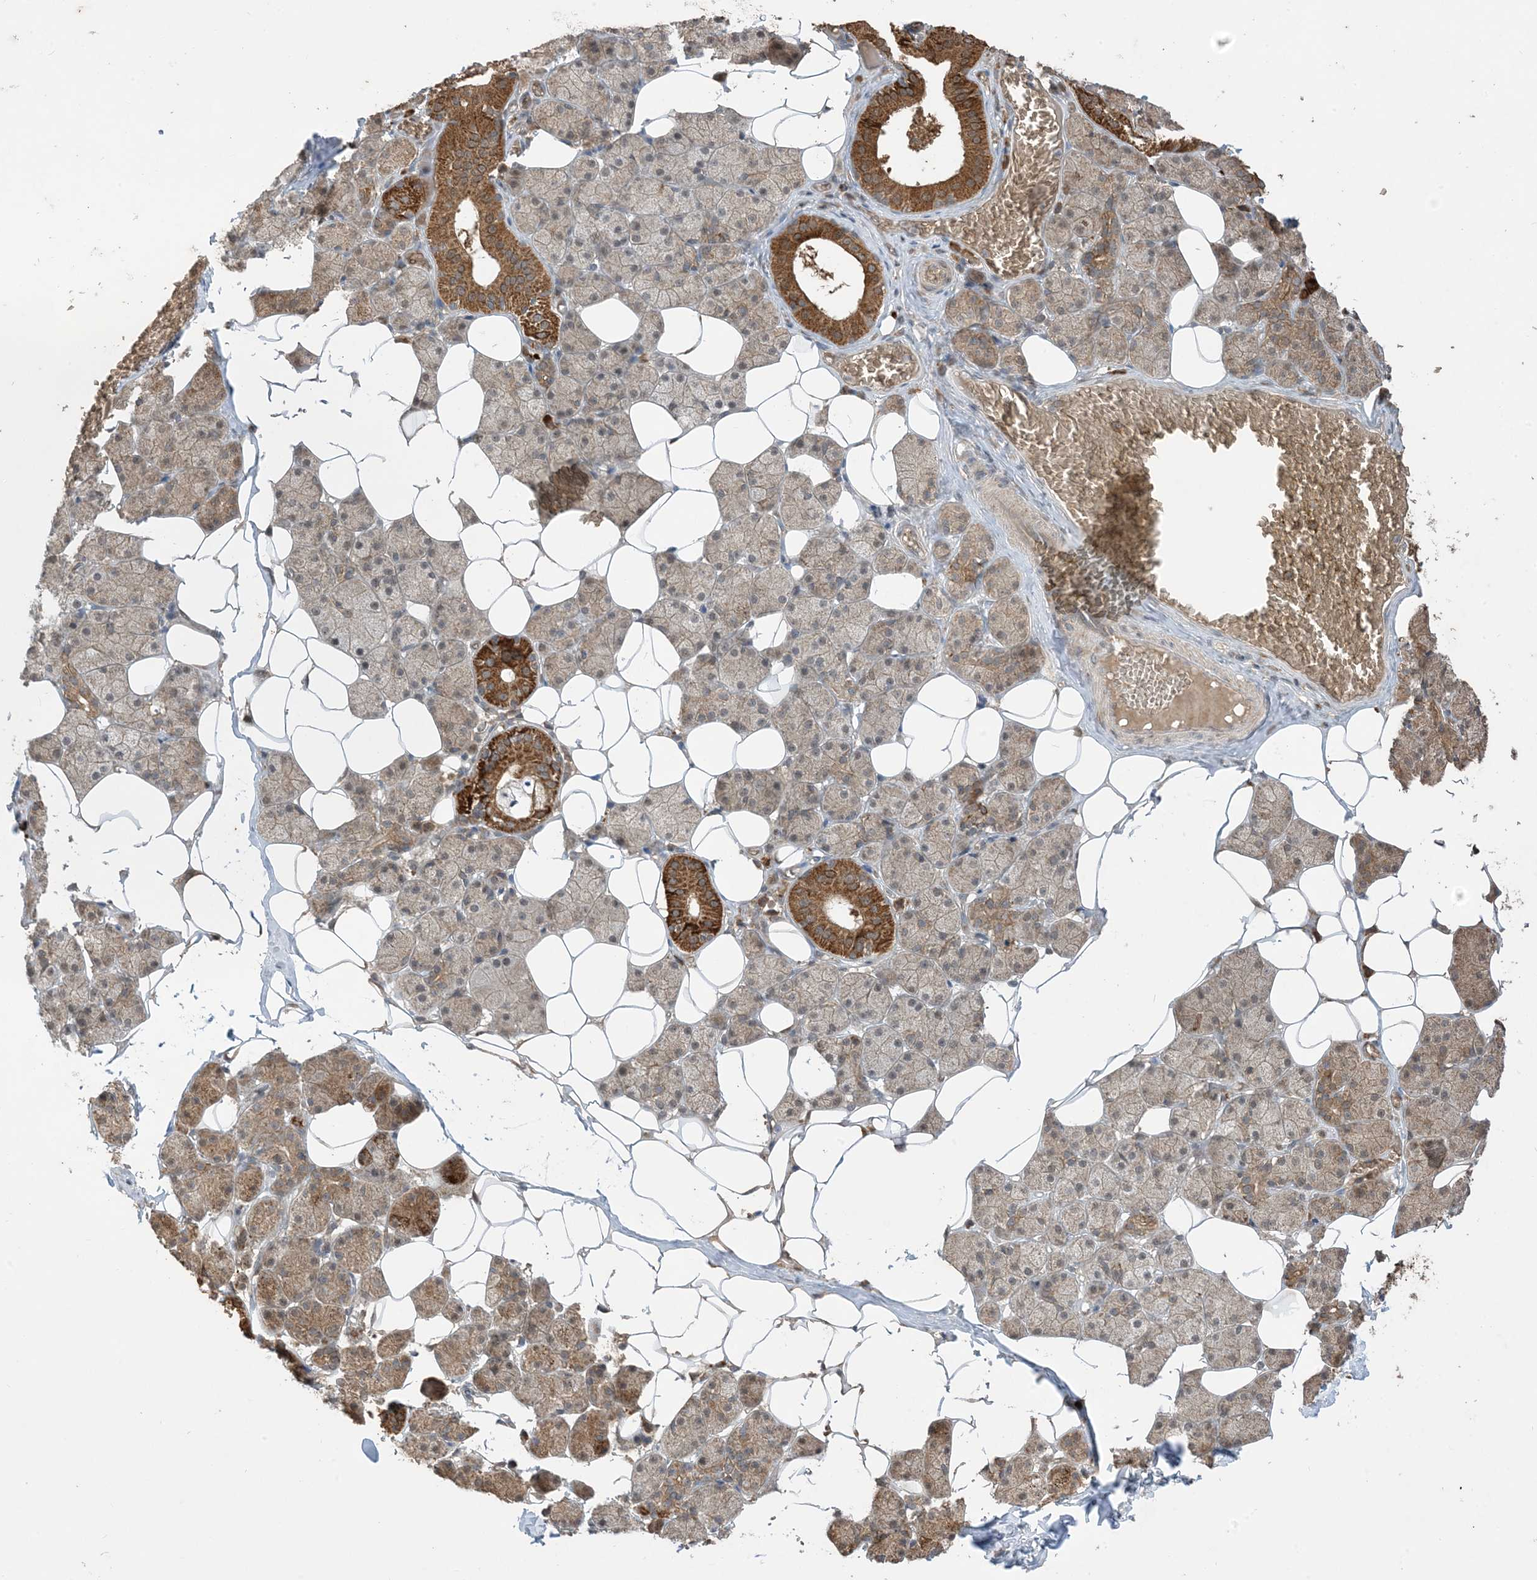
{"staining": {"intensity": "strong", "quantity": "25%-75%", "location": "cytoplasmic/membranous"}, "tissue": "salivary gland", "cell_type": "Glandular cells", "image_type": "normal", "snomed": [{"axis": "morphology", "description": "Normal tissue, NOS"}, {"axis": "topography", "description": "Salivary gland"}], "caption": "DAB immunohistochemical staining of unremarkable salivary gland demonstrates strong cytoplasmic/membranous protein expression in about 25%-75% of glandular cells.", "gene": "PUSL1", "patient": {"sex": "female", "age": 33}}